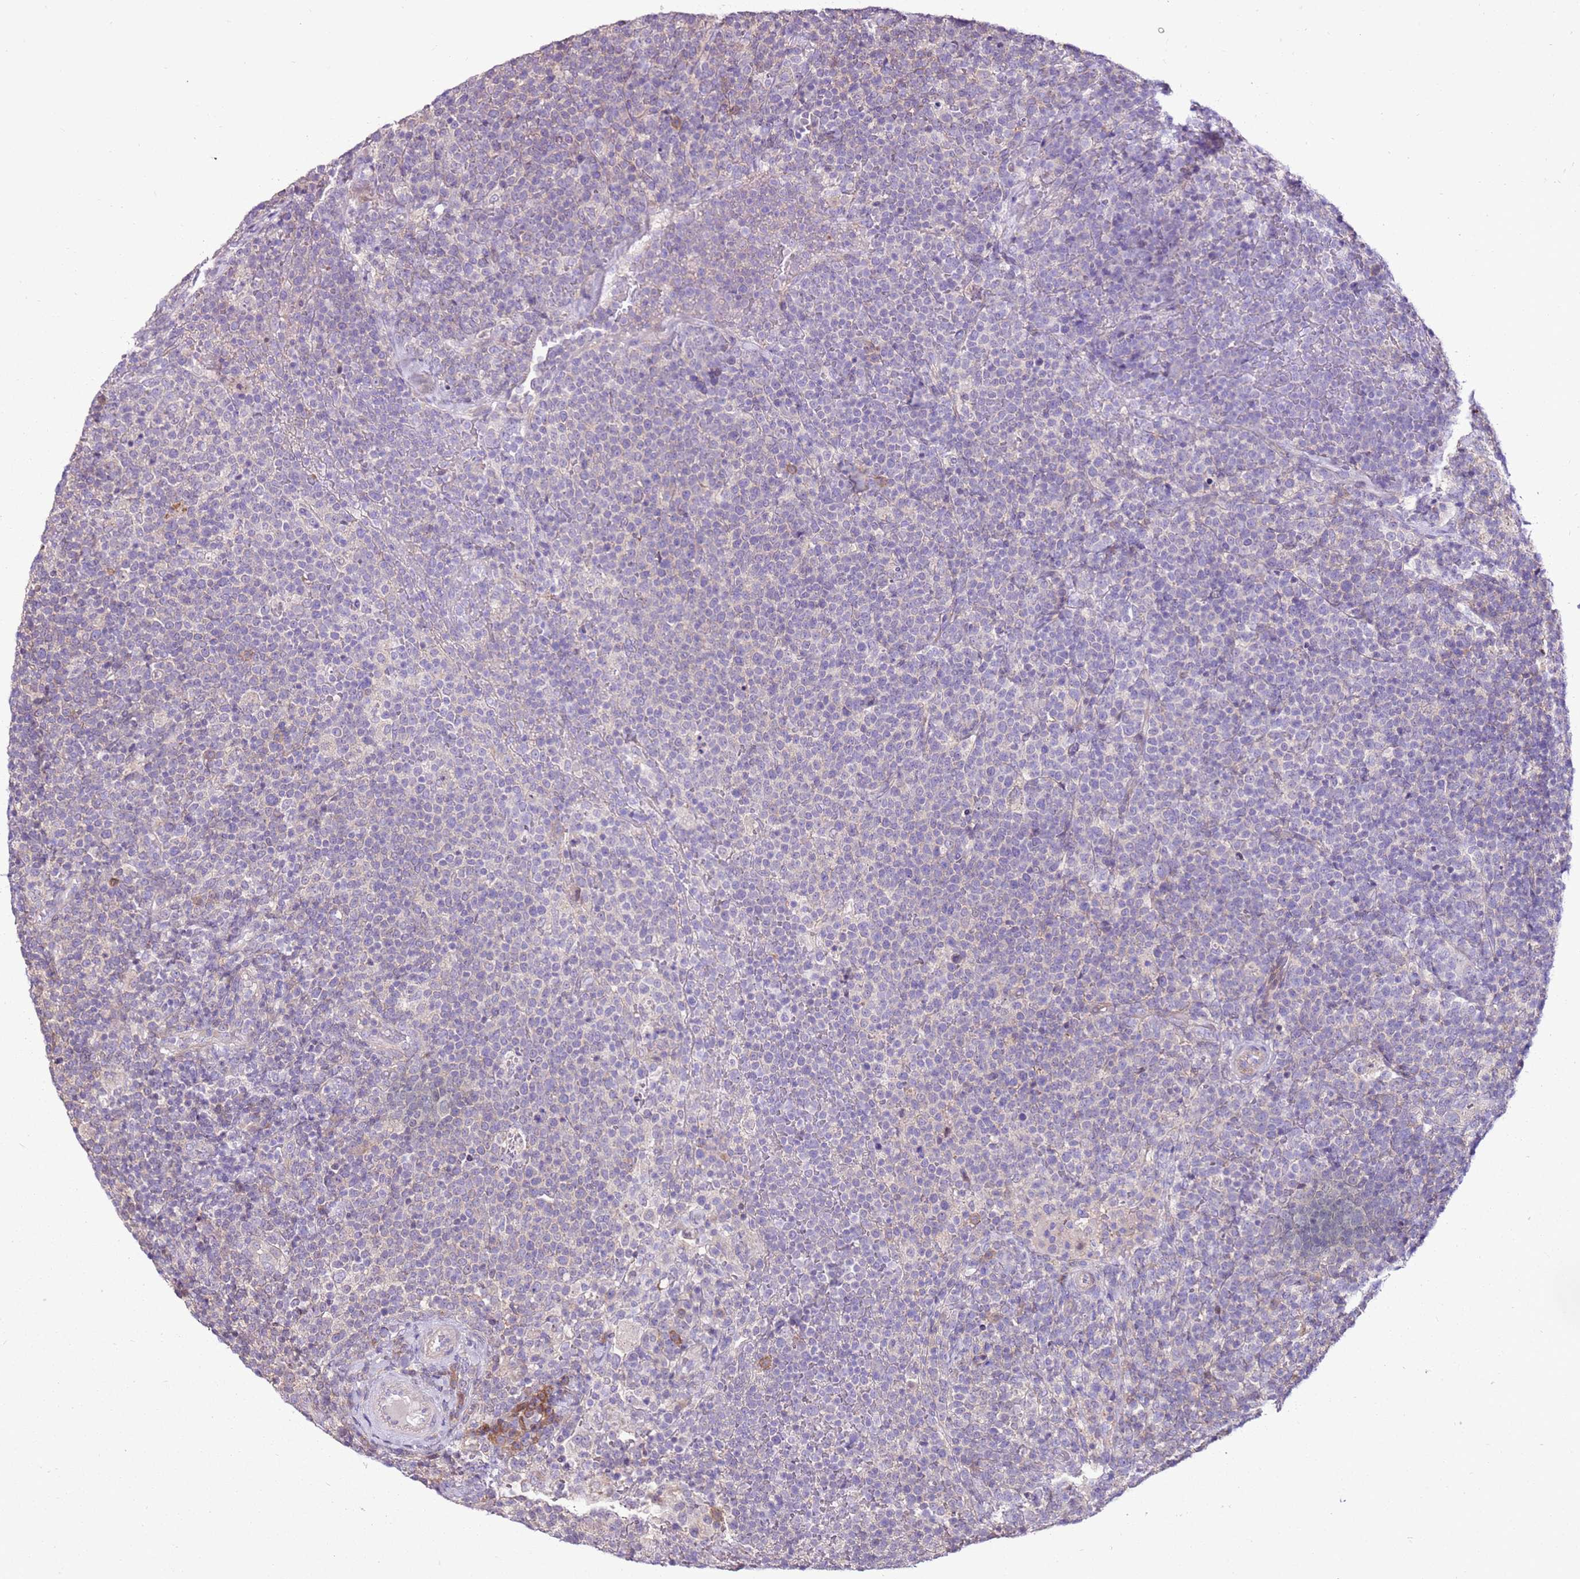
{"staining": {"intensity": "negative", "quantity": "none", "location": "none"}, "tissue": "lymphoma", "cell_type": "Tumor cells", "image_type": "cancer", "snomed": [{"axis": "morphology", "description": "Malignant lymphoma, non-Hodgkin's type, High grade"}, {"axis": "topography", "description": "Lymph node"}], "caption": "This is an immunohistochemistry photomicrograph of high-grade malignant lymphoma, non-Hodgkin's type. There is no staining in tumor cells.", "gene": "SLC38A5", "patient": {"sex": "male", "age": 61}}